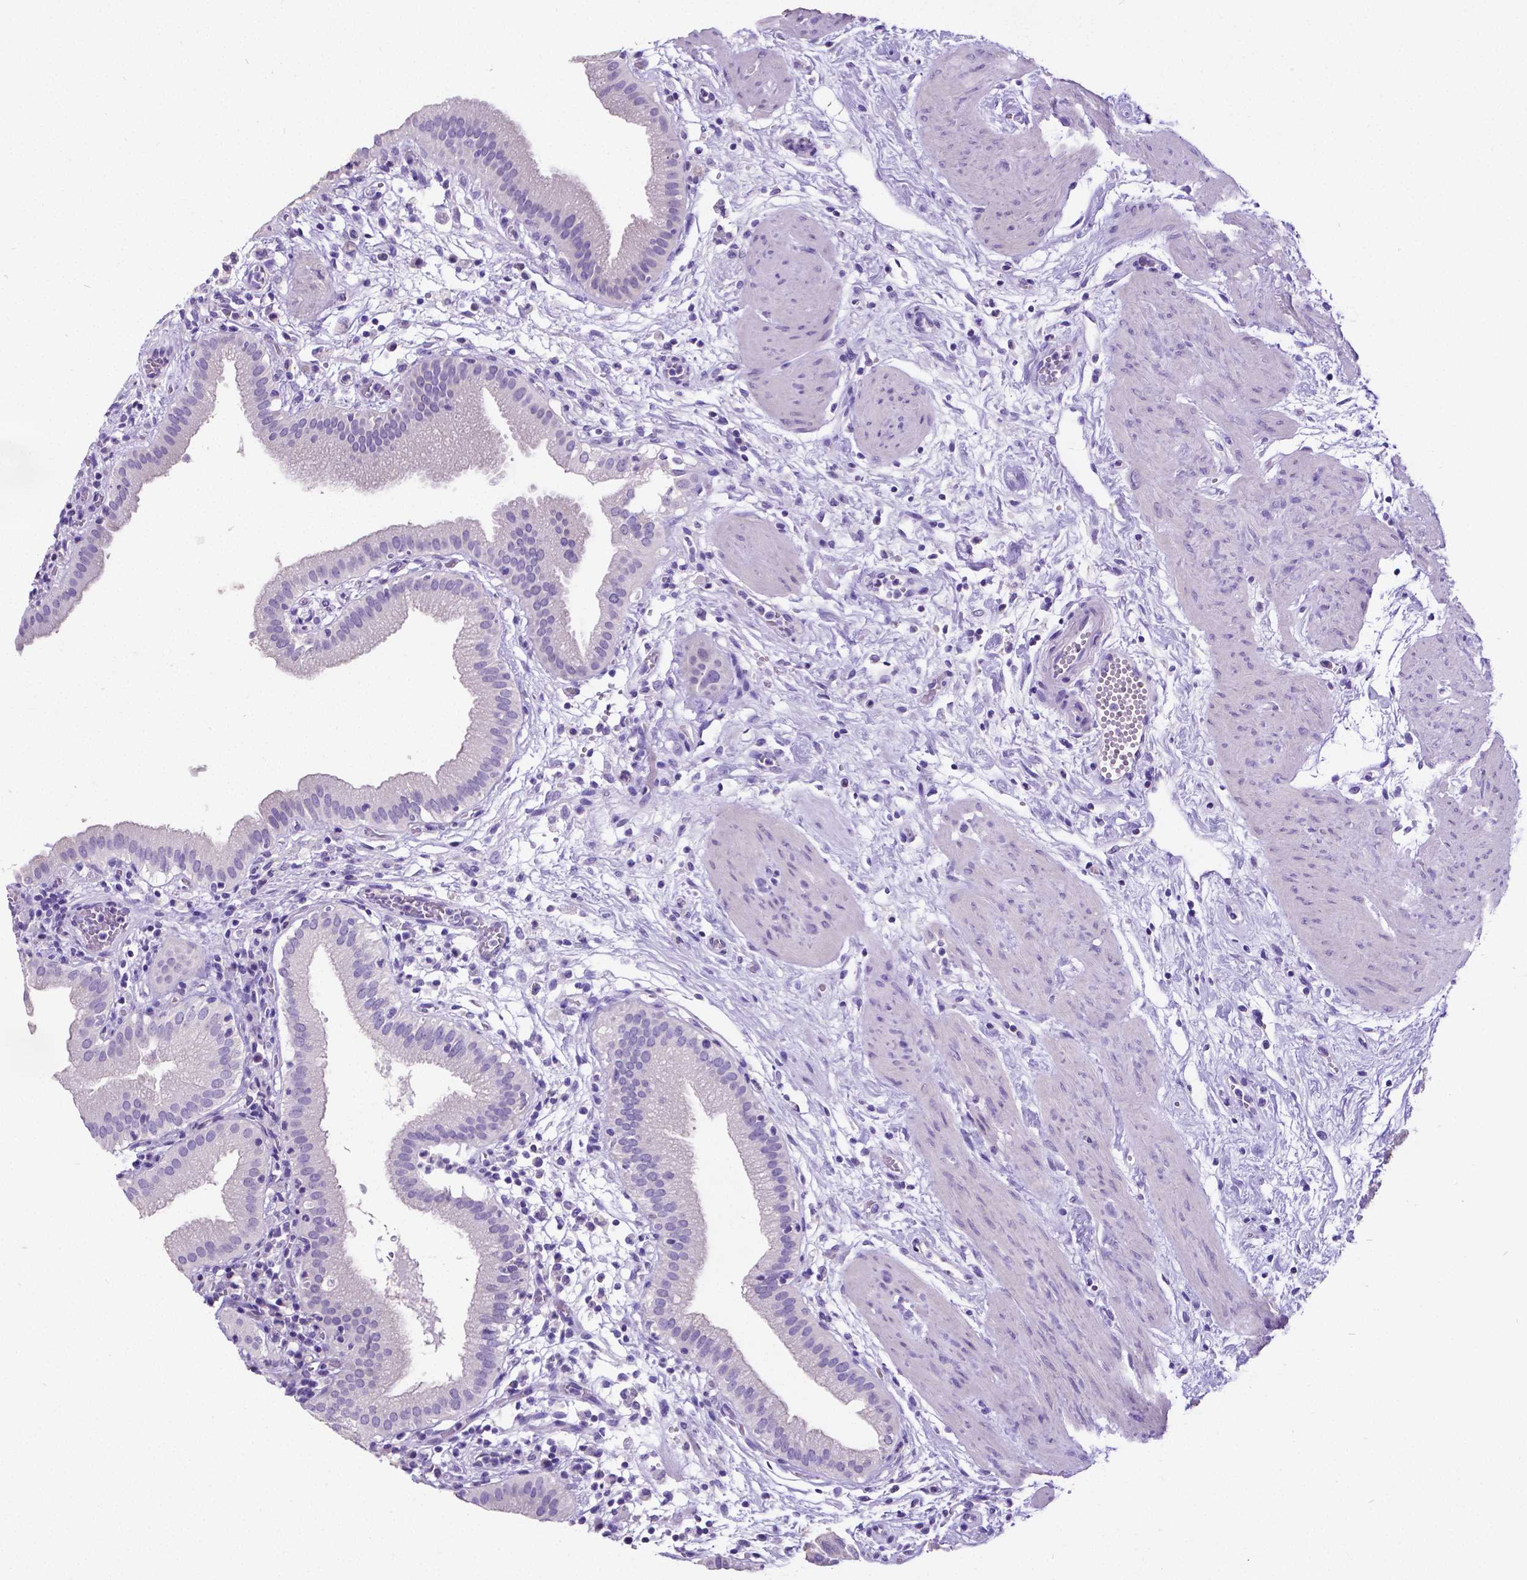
{"staining": {"intensity": "negative", "quantity": "none", "location": "none"}, "tissue": "gallbladder", "cell_type": "Glandular cells", "image_type": "normal", "snomed": [{"axis": "morphology", "description": "Normal tissue, NOS"}, {"axis": "topography", "description": "Gallbladder"}], "caption": "Gallbladder stained for a protein using immunohistochemistry reveals no staining glandular cells.", "gene": "SATB2", "patient": {"sex": "female", "age": 65}}